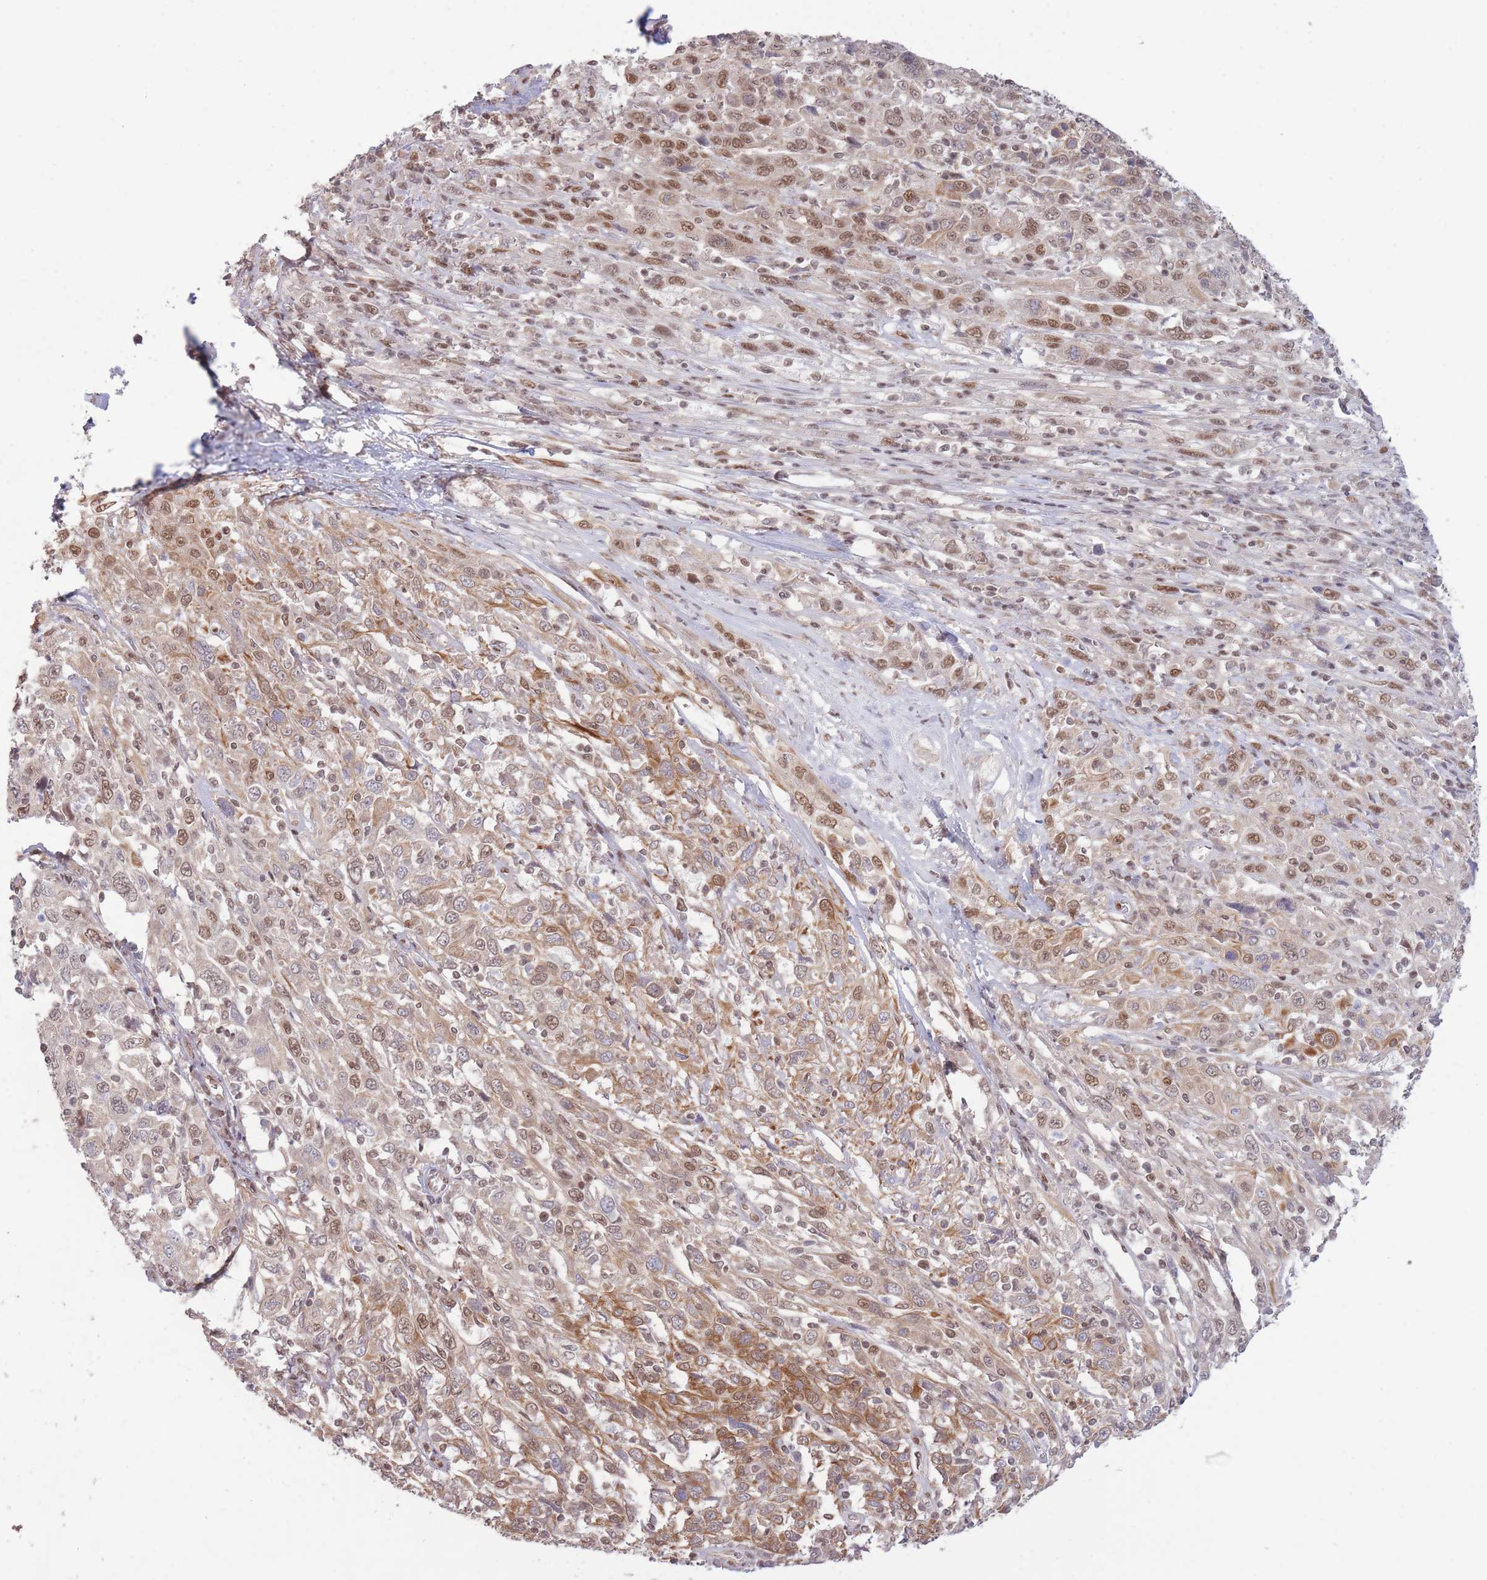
{"staining": {"intensity": "moderate", "quantity": ">75%", "location": "cytoplasmic/membranous,nuclear"}, "tissue": "cervical cancer", "cell_type": "Tumor cells", "image_type": "cancer", "snomed": [{"axis": "morphology", "description": "Squamous cell carcinoma, NOS"}, {"axis": "topography", "description": "Cervix"}], "caption": "Human squamous cell carcinoma (cervical) stained with a protein marker exhibits moderate staining in tumor cells.", "gene": "CARD8", "patient": {"sex": "female", "age": 46}}